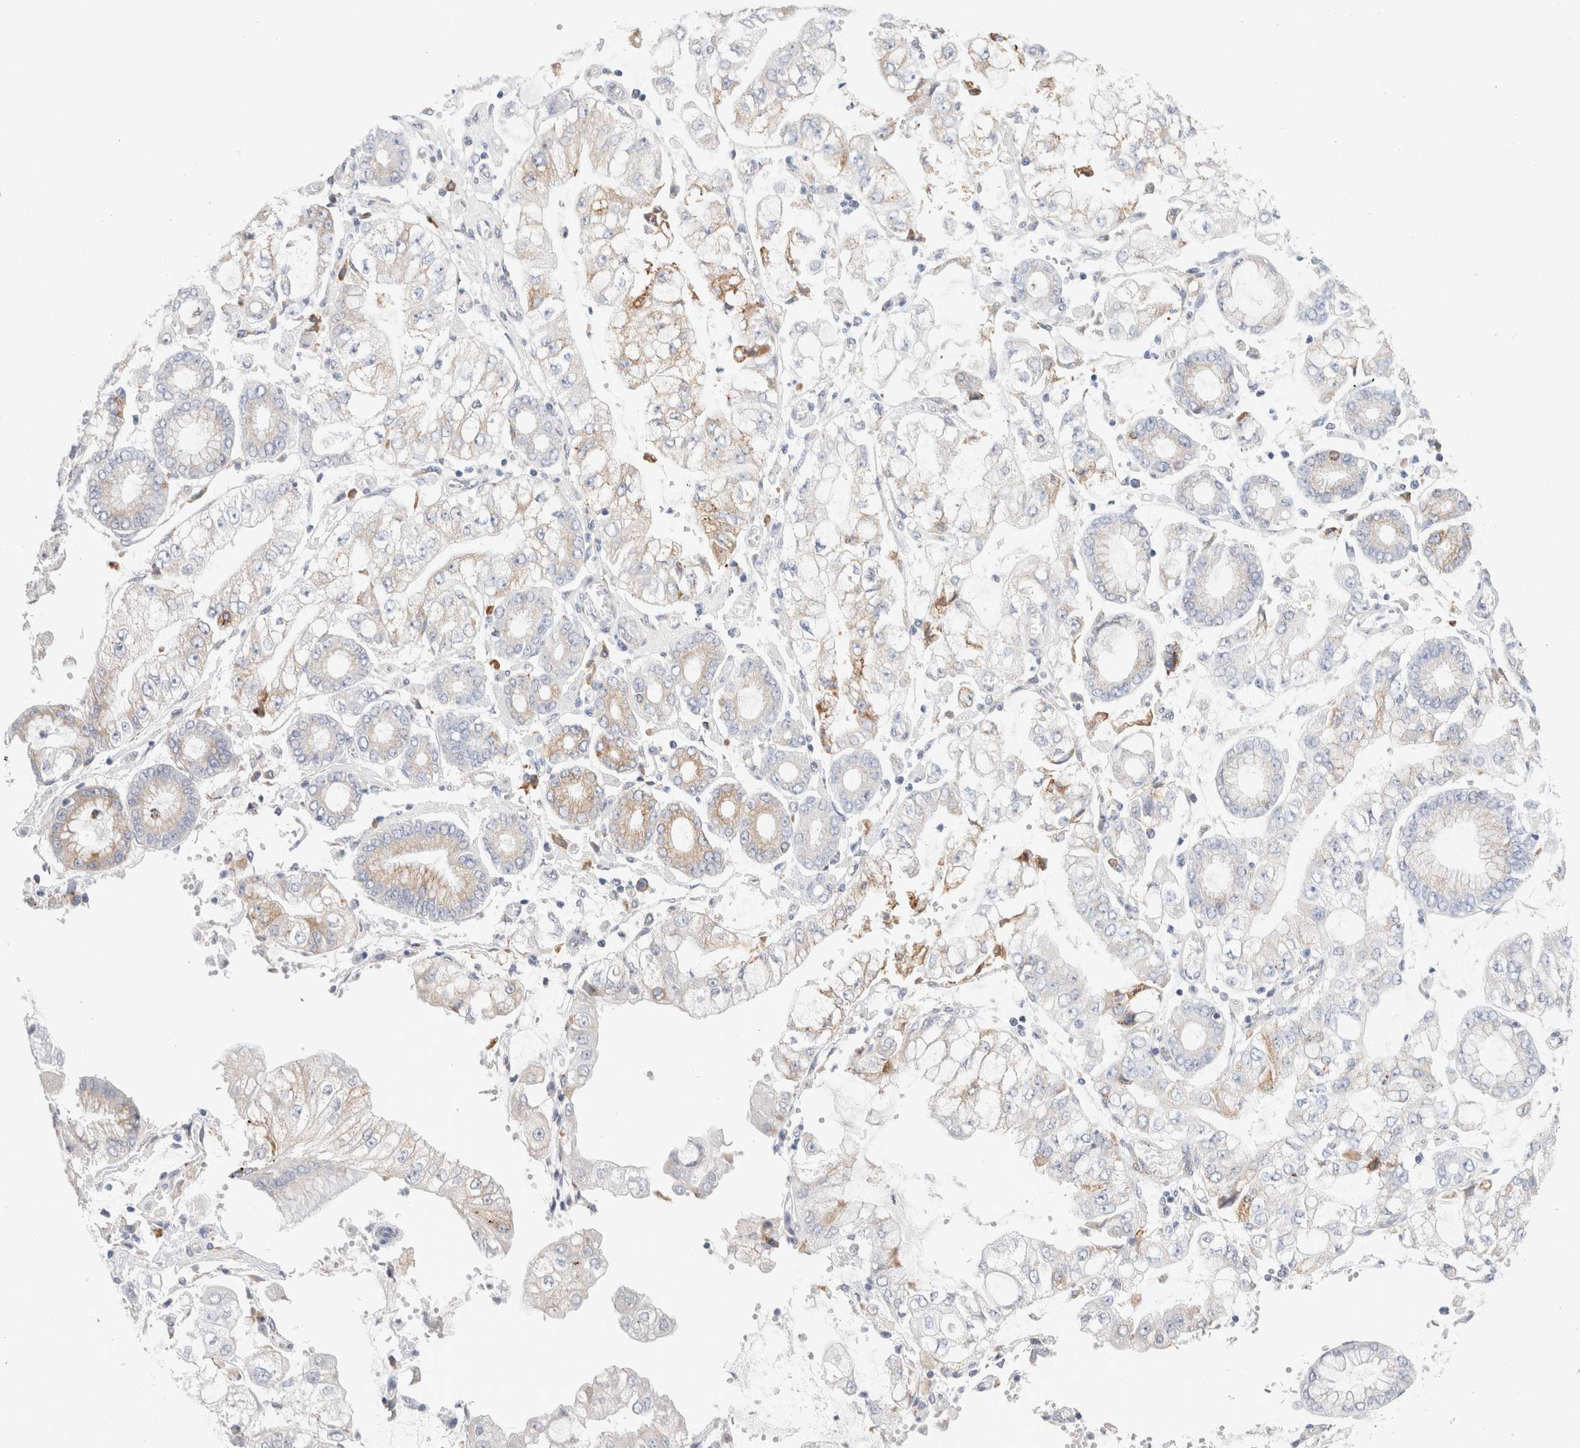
{"staining": {"intensity": "moderate", "quantity": "<25%", "location": "cytoplasmic/membranous"}, "tissue": "stomach cancer", "cell_type": "Tumor cells", "image_type": "cancer", "snomed": [{"axis": "morphology", "description": "Adenocarcinoma, NOS"}, {"axis": "topography", "description": "Stomach"}], "caption": "IHC of human stomach cancer (adenocarcinoma) displays low levels of moderate cytoplasmic/membranous staining in approximately <25% of tumor cells. The protein is stained brown, and the nuclei are stained in blue (DAB IHC with brightfield microscopy, high magnification).", "gene": "CSK", "patient": {"sex": "male", "age": 76}}